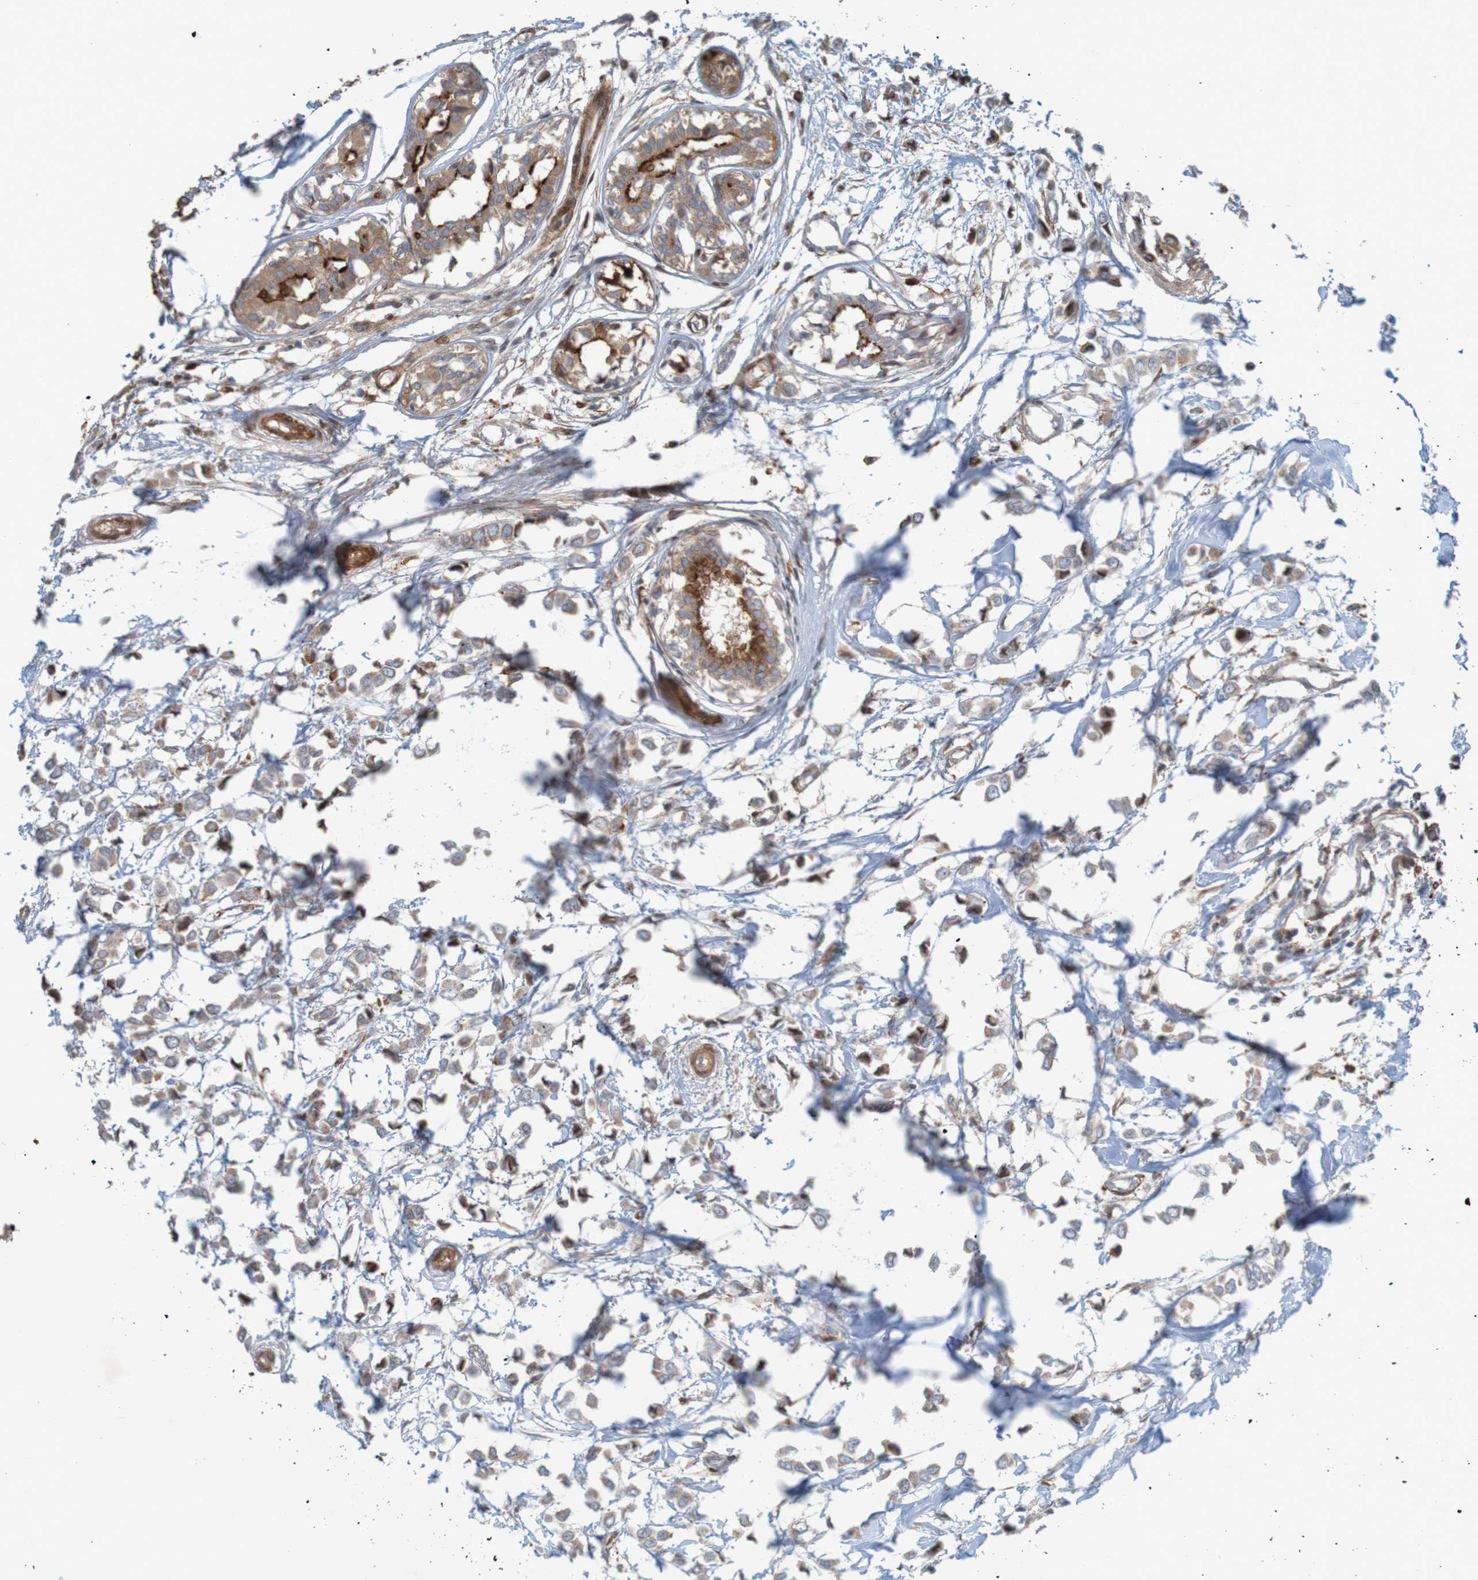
{"staining": {"intensity": "weak", "quantity": ">75%", "location": "cytoplasmic/membranous"}, "tissue": "breast cancer", "cell_type": "Tumor cells", "image_type": "cancer", "snomed": [{"axis": "morphology", "description": "Lobular carcinoma"}, {"axis": "topography", "description": "Breast"}], "caption": "Tumor cells reveal weak cytoplasmic/membranous expression in about >75% of cells in breast cancer (lobular carcinoma).", "gene": "GUCY1A1", "patient": {"sex": "female", "age": 51}}